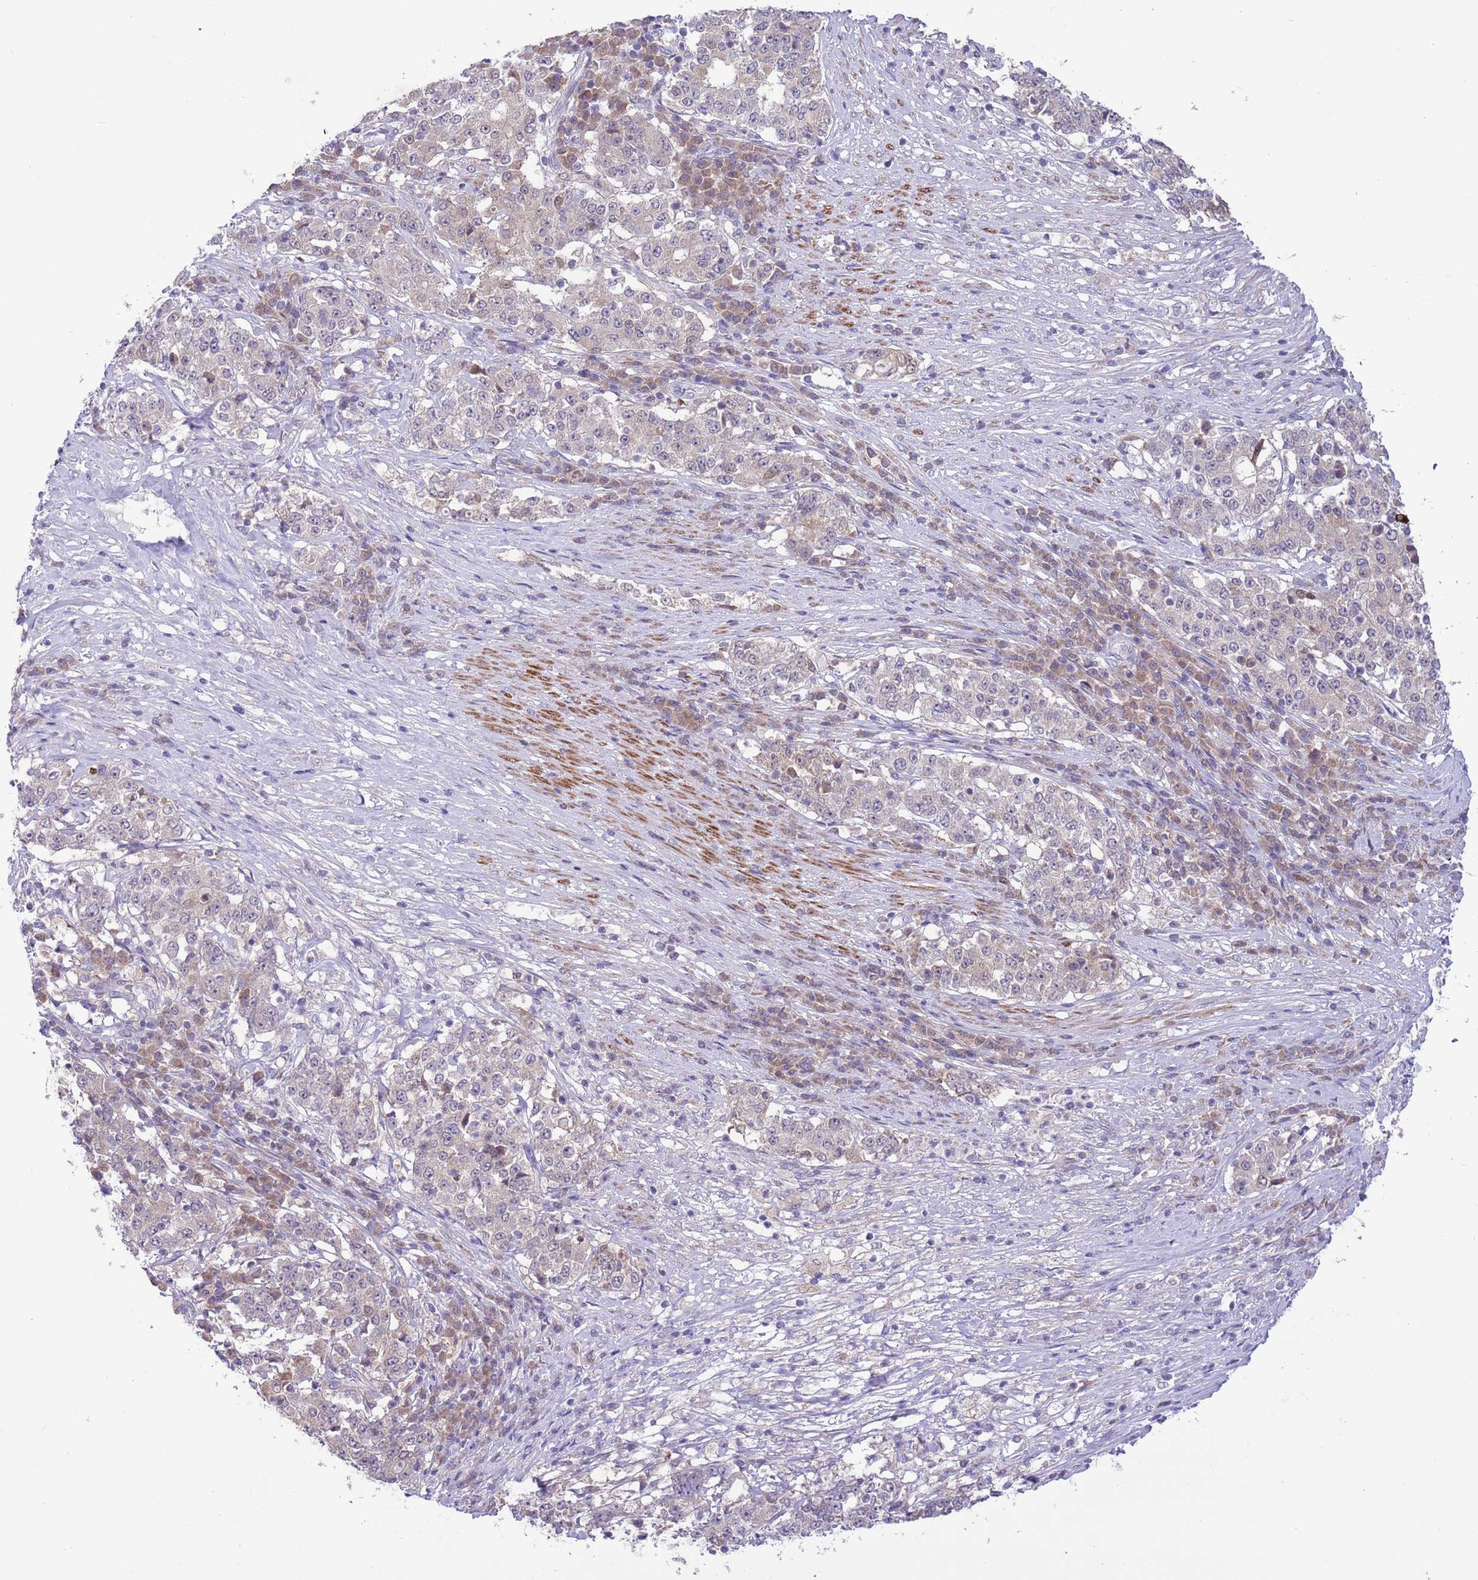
{"staining": {"intensity": "negative", "quantity": "none", "location": "none"}, "tissue": "stomach cancer", "cell_type": "Tumor cells", "image_type": "cancer", "snomed": [{"axis": "morphology", "description": "Adenocarcinoma, NOS"}, {"axis": "topography", "description": "Stomach"}], "caption": "This is an immunohistochemistry photomicrograph of human stomach adenocarcinoma. There is no staining in tumor cells.", "gene": "GALK2", "patient": {"sex": "male", "age": 59}}